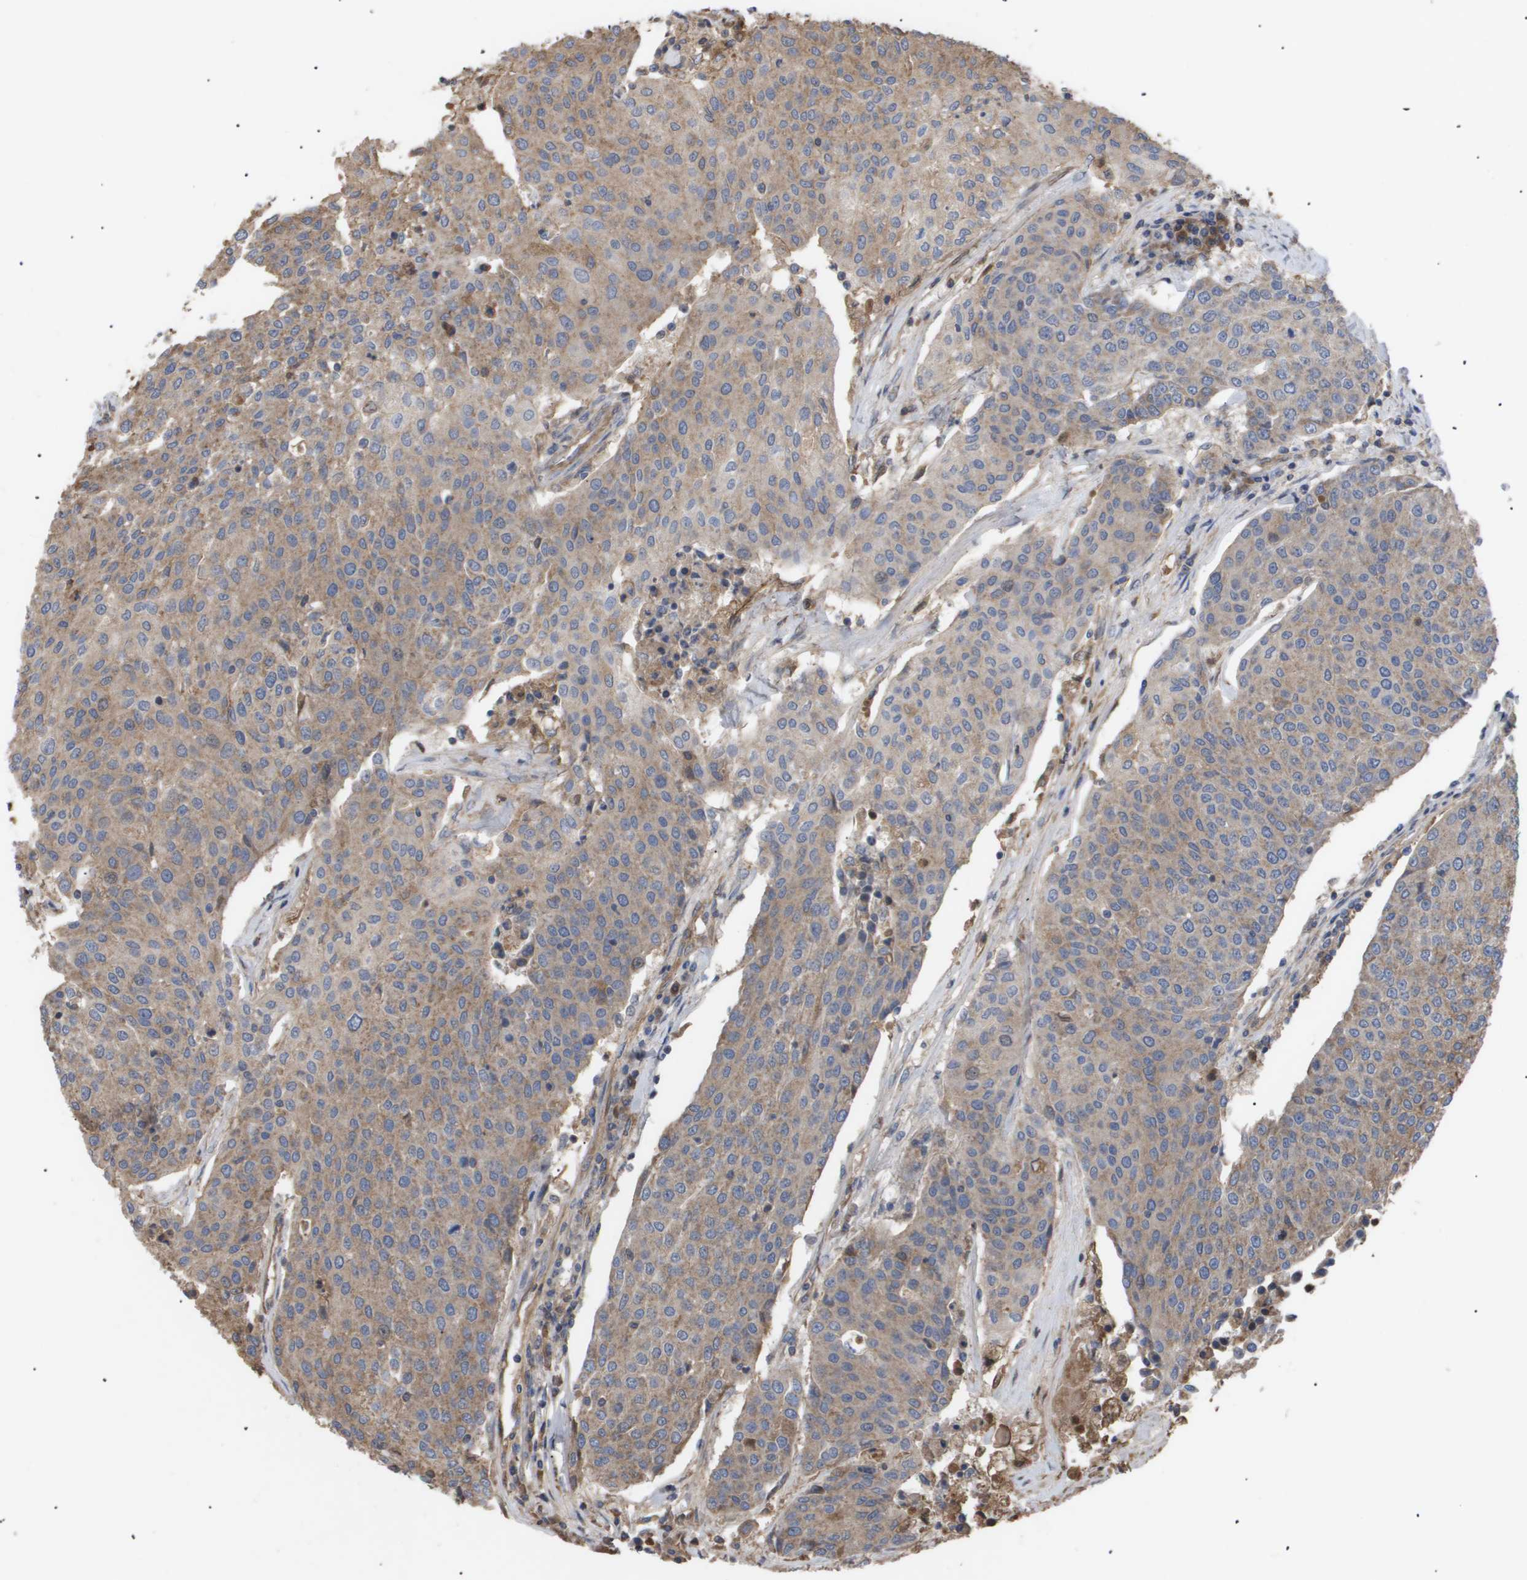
{"staining": {"intensity": "moderate", "quantity": ">75%", "location": "cytoplasmic/membranous"}, "tissue": "urothelial cancer", "cell_type": "Tumor cells", "image_type": "cancer", "snomed": [{"axis": "morphology", "description": "Urothelial carcinoma, High grade"}, {"axis": "topography", "description": "Urinary bladder"}], "caption": "Urothelial carcinoma (high-grade) stained with immunohistochemistry (IHC) shows moderate cytoplasmic/membranous staining in approximately >75% of tumor cells.", "gene": "TNS1", "patient": {"sex": "female", "age": 85}}